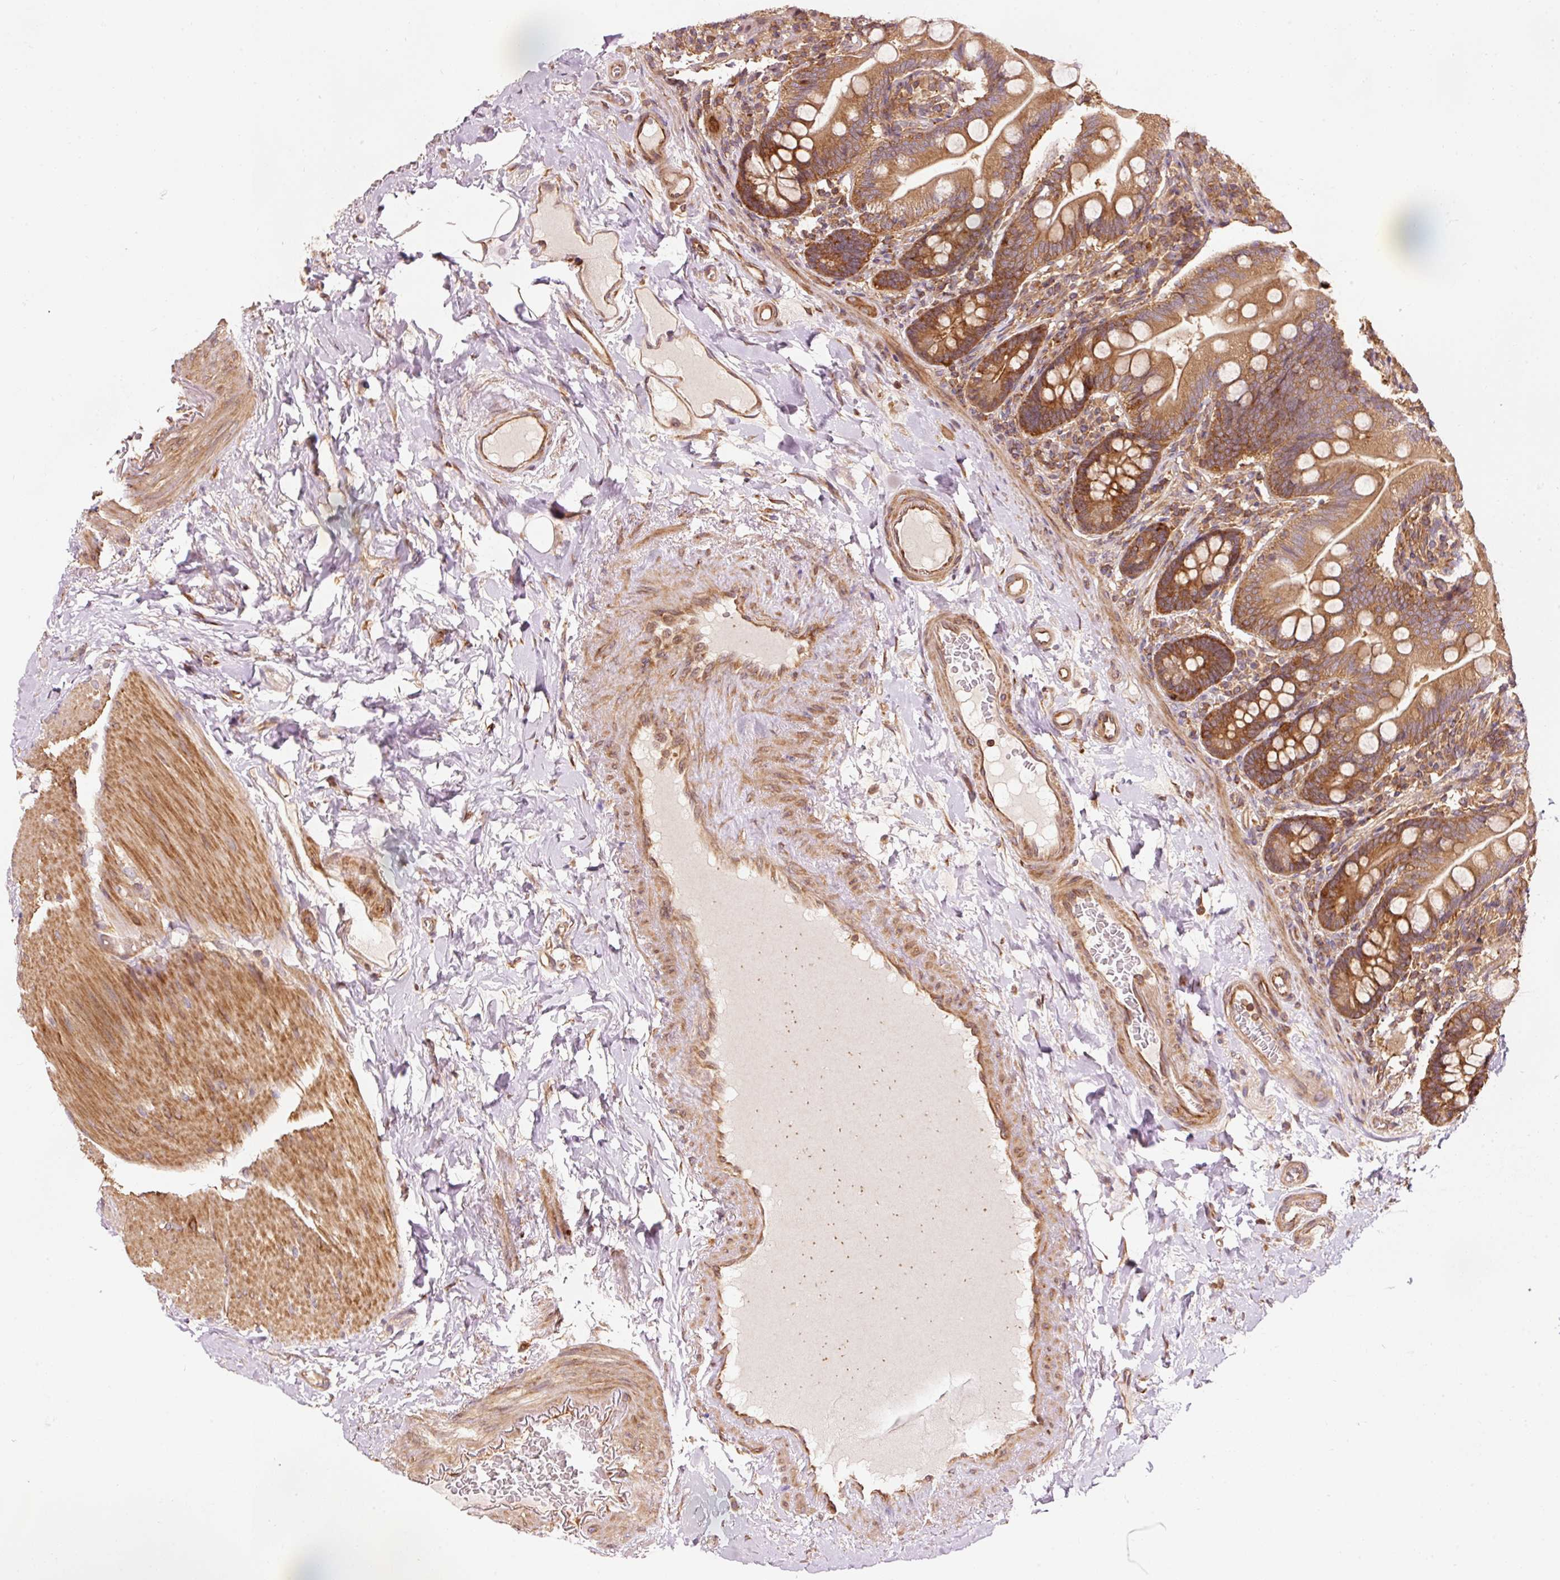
{"staining": {"intensity": "moderate", "quantity": ">75%", "location": "cytoplasmic/membranous"}, "tissue": "small intestine", "cell_type": "Glandular cells", "image_type": "normal", "snomed": [{"axis": "morphology", "description": "Normal tissue, NOS"}, {"axis": "topography", "description": "Small intestine"}], "caption": "An IHC photomicrograph of unremarkable tissue is shown. Protein staining in brown labels moderate cytoplasmic/membranous positivity in small intestine within glandular cells. (Brightfield microscopy of DAB IHC at high magnification).", "gene": "PDAP1", "patient": {"sex": "female", "age": 64}}